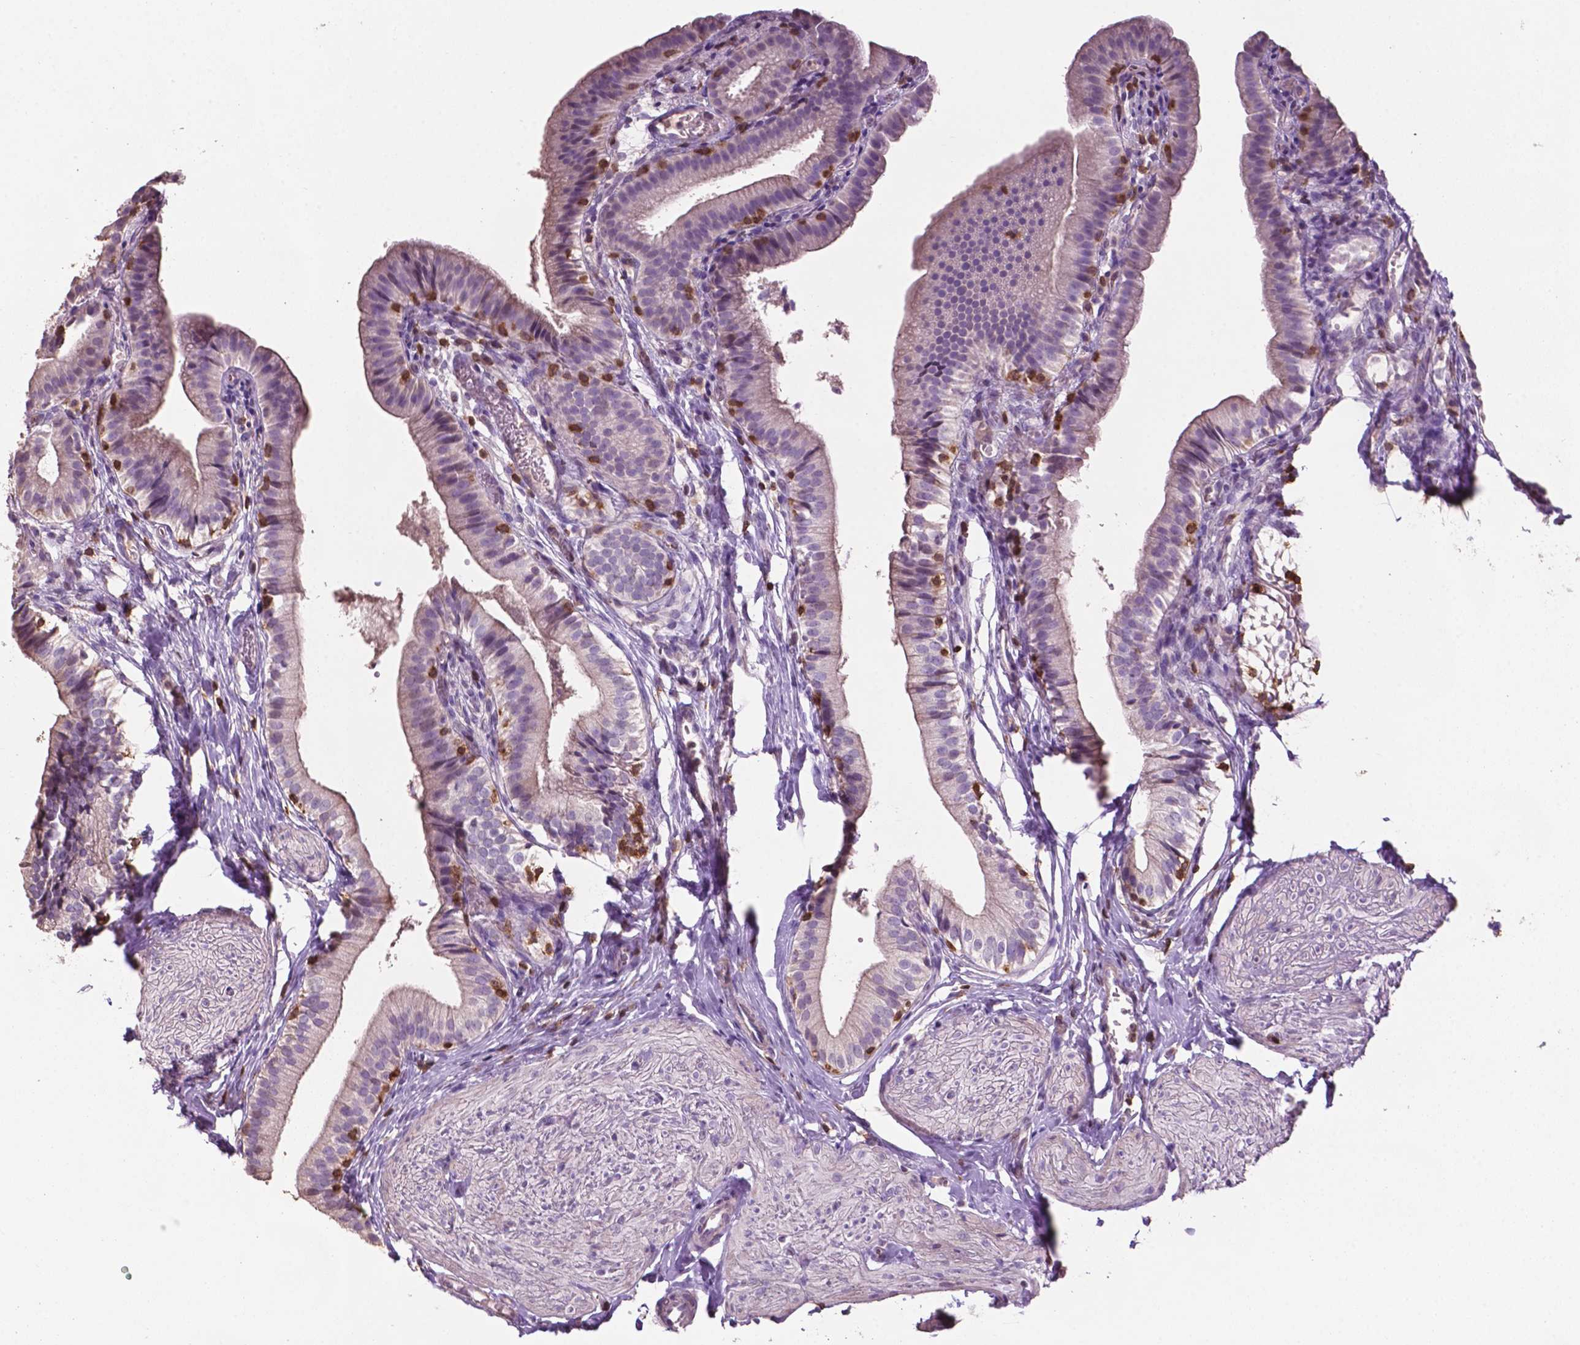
{"staining": {"intensity": "weak", "quantity": "<25%", "location": "cytoplasmic/membranous"}, "tissue": "gallbladder", "cell_type": "Glandular cells", "image_type": "normal", "snomed": [{"axis": "morphology", "description": "Normal tissue, NOS"}, {"axis": "topography", "description": "Gallbladder"}, {"axis": "topography", "description": "Peripheral nerve tissue"}], "caption": "Image shows no significant protein staining in glandular cells of benign gallbladder. (DAB immunohistochemistry, high magnification).", "gene": "TBC1D10C", "patient": {"sex": "male", "age": 17}}